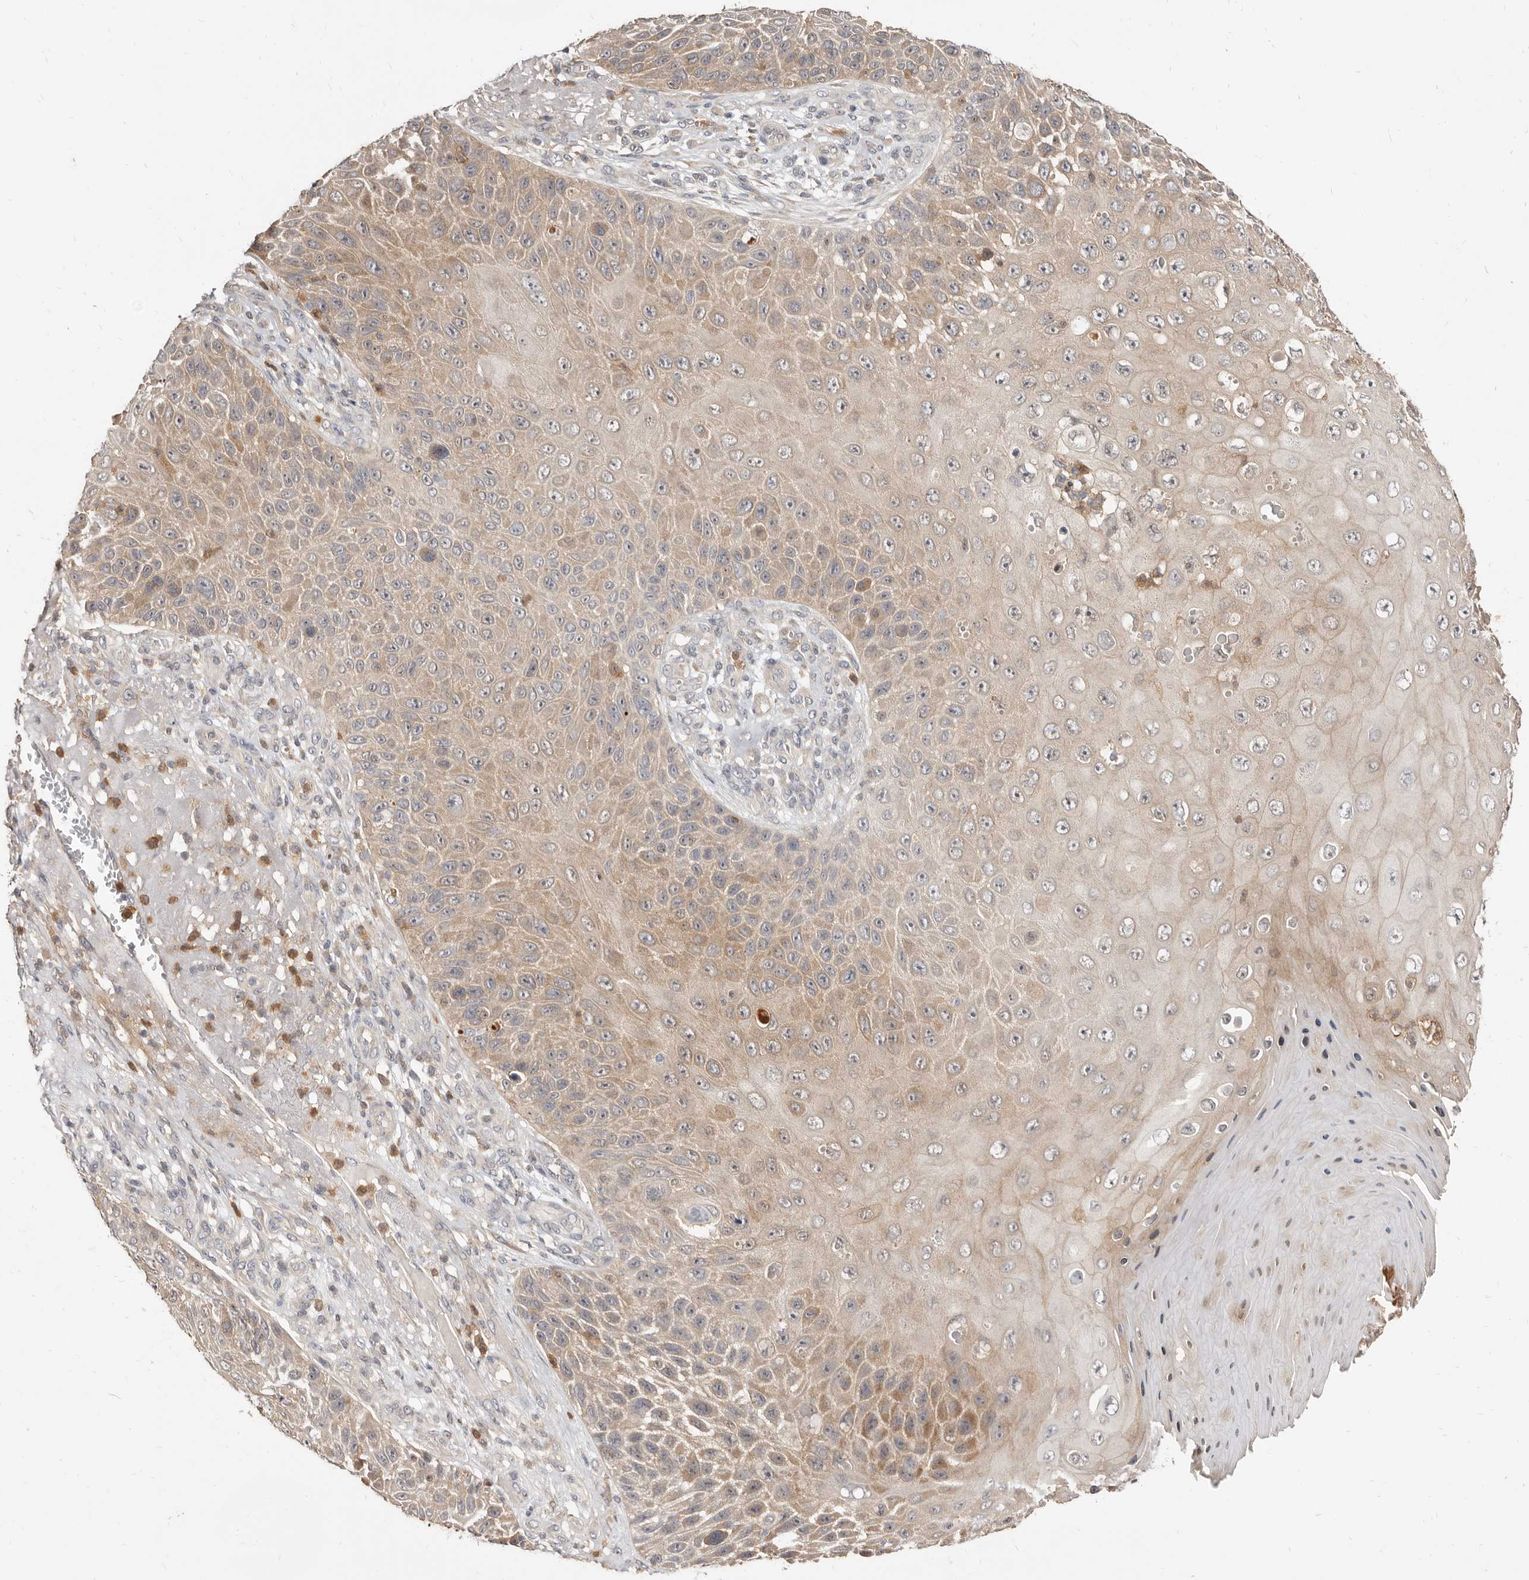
{"staining": {"intensity": "moderate", "quantity": ">75%", "location": "cytoplasmic/membranous"}, "tissue": "skin cancer", "cell_type": "Tumor cells", "image_type": "cancer", "snomed": [{"axis": "morphology", "description": "Squamous cell carcinoma, NOS"}, {"axis": "topography", "description": "Skin"}], "caption": "Skin cancer was stained to show a protein in brown. There is medium levels of moderate cytoplasmic/membranous positivity in approximately >75% of tumor cells.", "gene": "TC2N", "patient": {"sex": "female", "age": 88}}